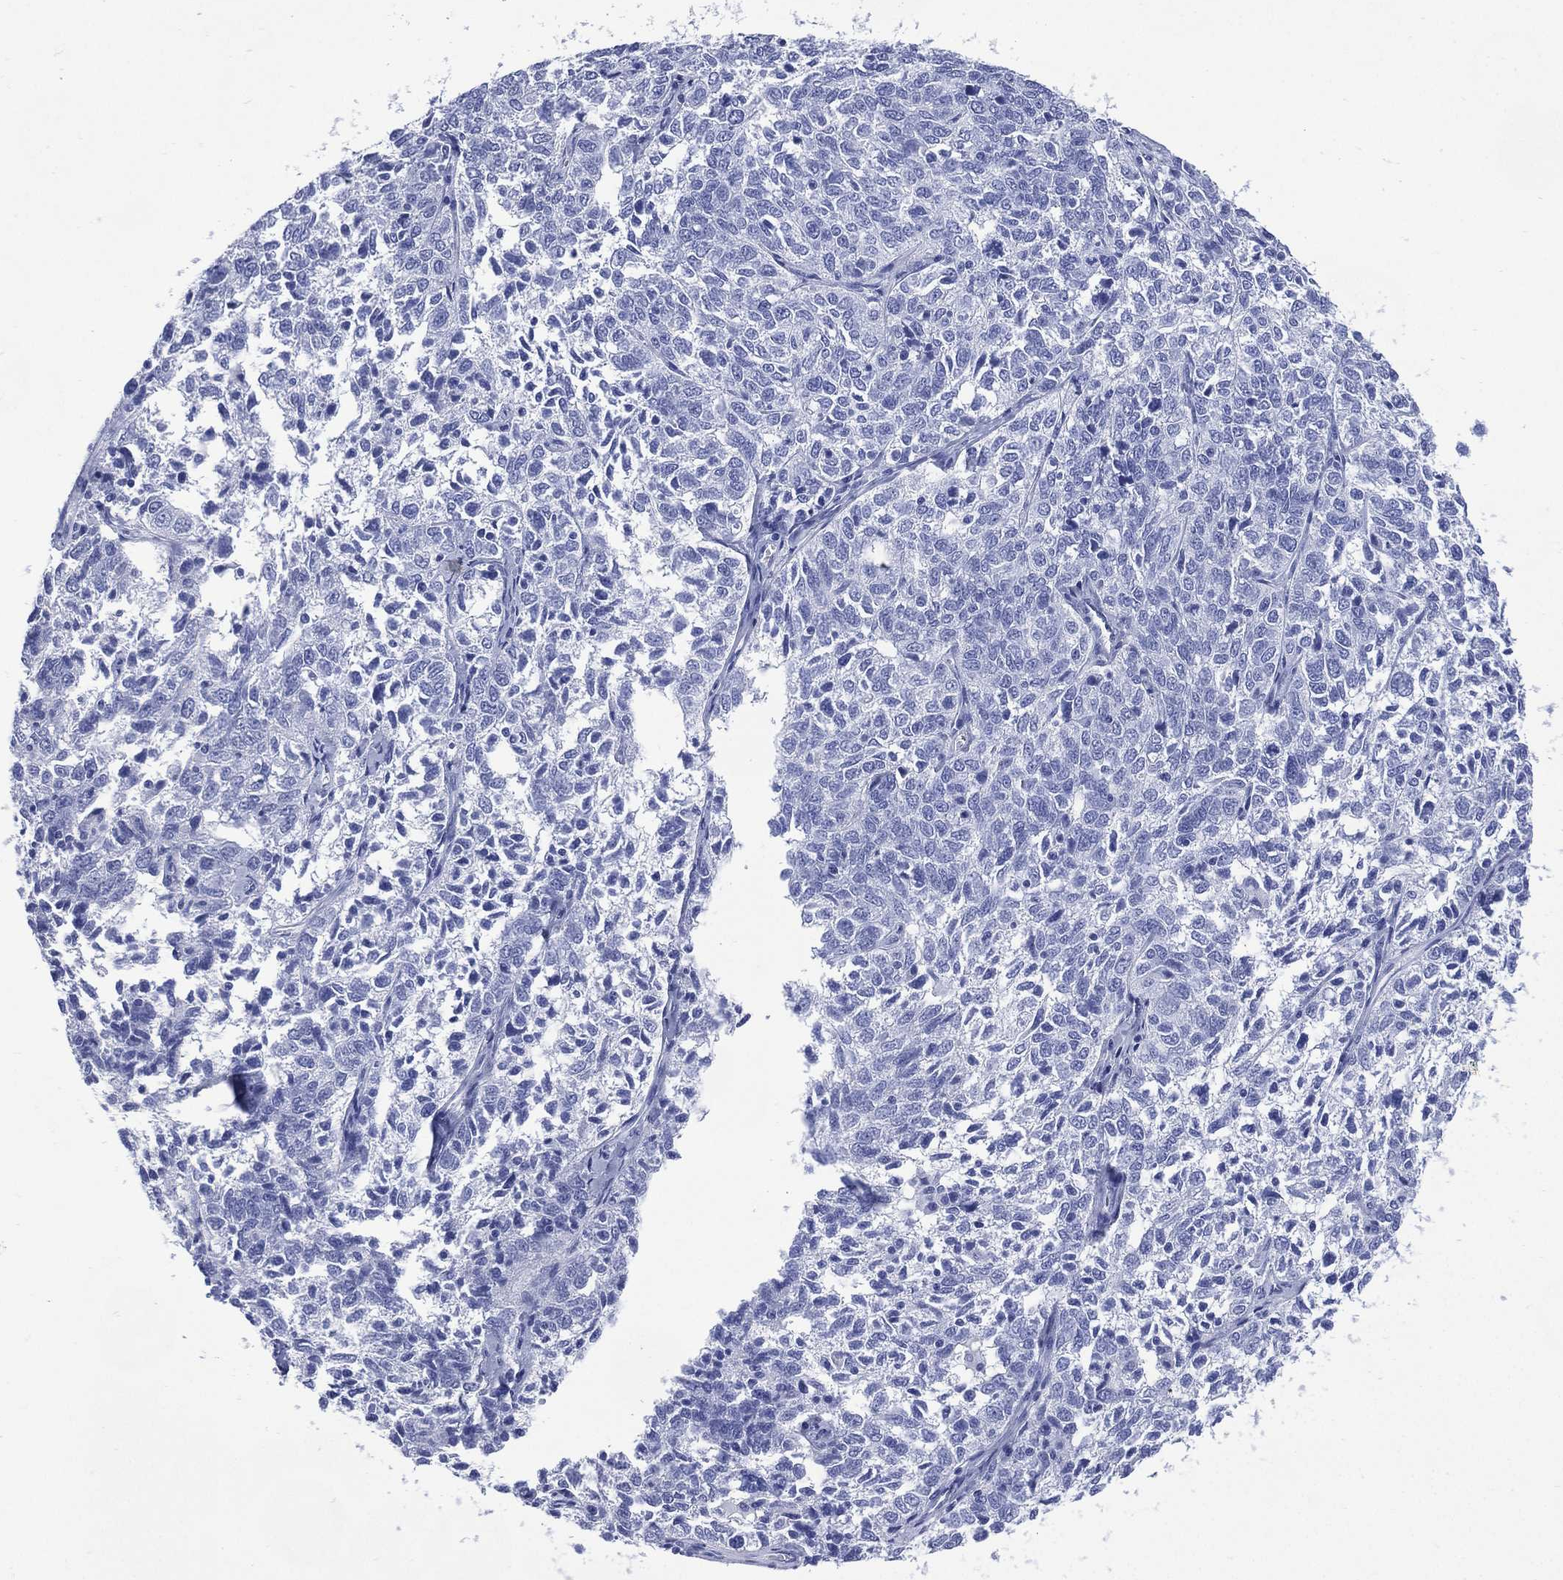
{"staining": {"intensity": "negative", "quantity": "none", "location": "none"}, "tissue": "ovarian cancer", "cell_type": "Tumor cells", "image_type": "cancer", "snomed": [{"axis": "morphology", "description": "Cystadenocarcinoma, serous, NOS"}, {"axis": "topography", "description": "Ovary"}], "caption": "A high-resolution micrograph shows immunohistochemistry (IHC) staining of ovarian cancer, which shows no significant positivity in tumor cells.", "gene": "SHCBP1L", "patient": {"sex": "female", "age": 71}}